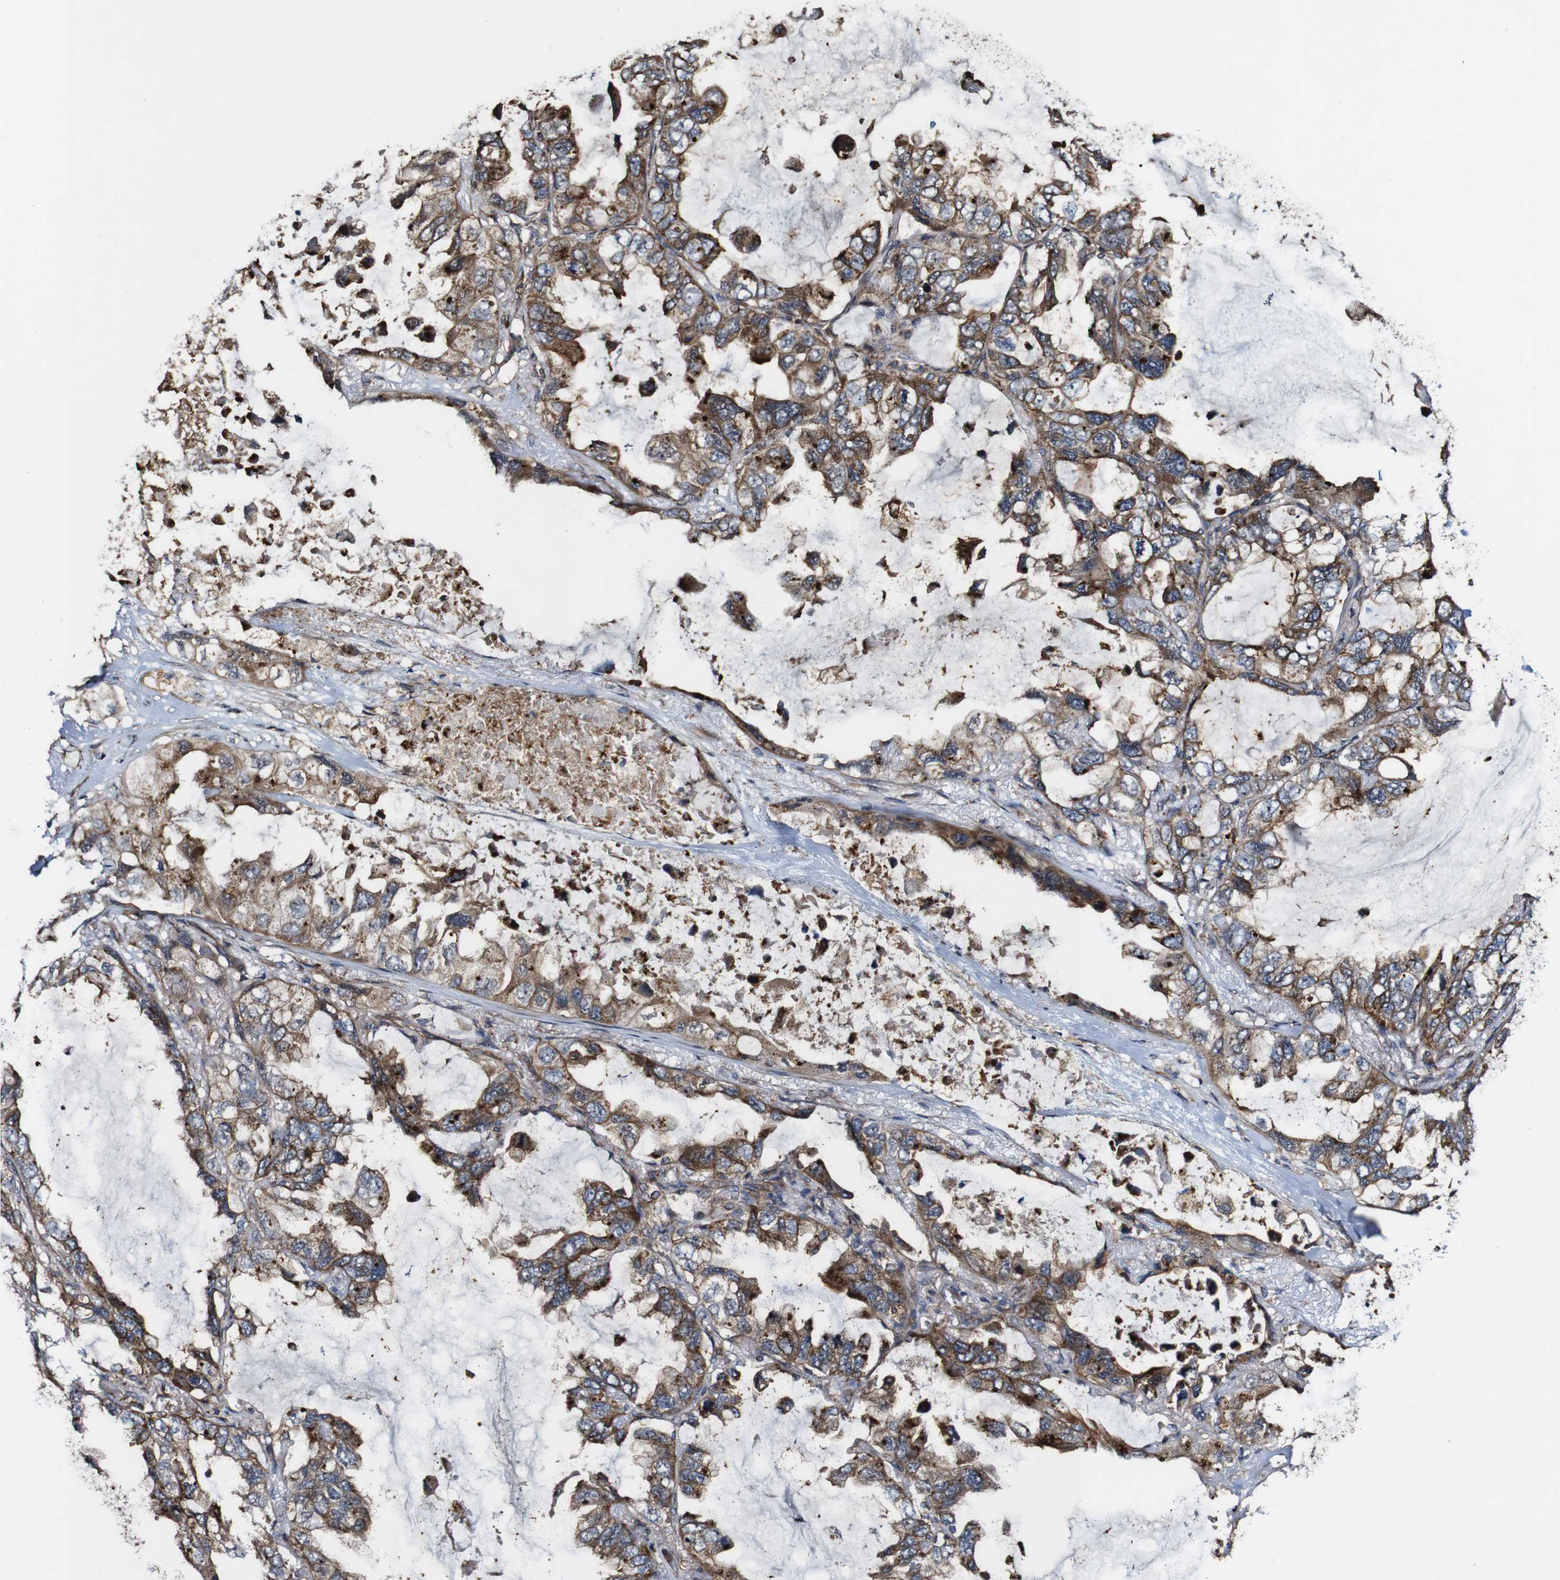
{"staining": {"intensity": "moderate", "quantity": ">75%", "location": "cytoplasmic/membranous"}, "tissue": "lung cancer", "cell_type": "Tumor cells", "image_type": "cancer", "snomed": [{"axis": "morphology", "description": "Squamous cell carcinoma, NOS"}, {"axis": "topography", "description": "Lung"}], "caption": "Lung cancer (squamous cell carcinoma) stained for a protein reveals moderate cytoplasmic/membranous positivity in tumor cells.", "gene": "TNIK", "patient": {"sex": "female", "age": 73}}